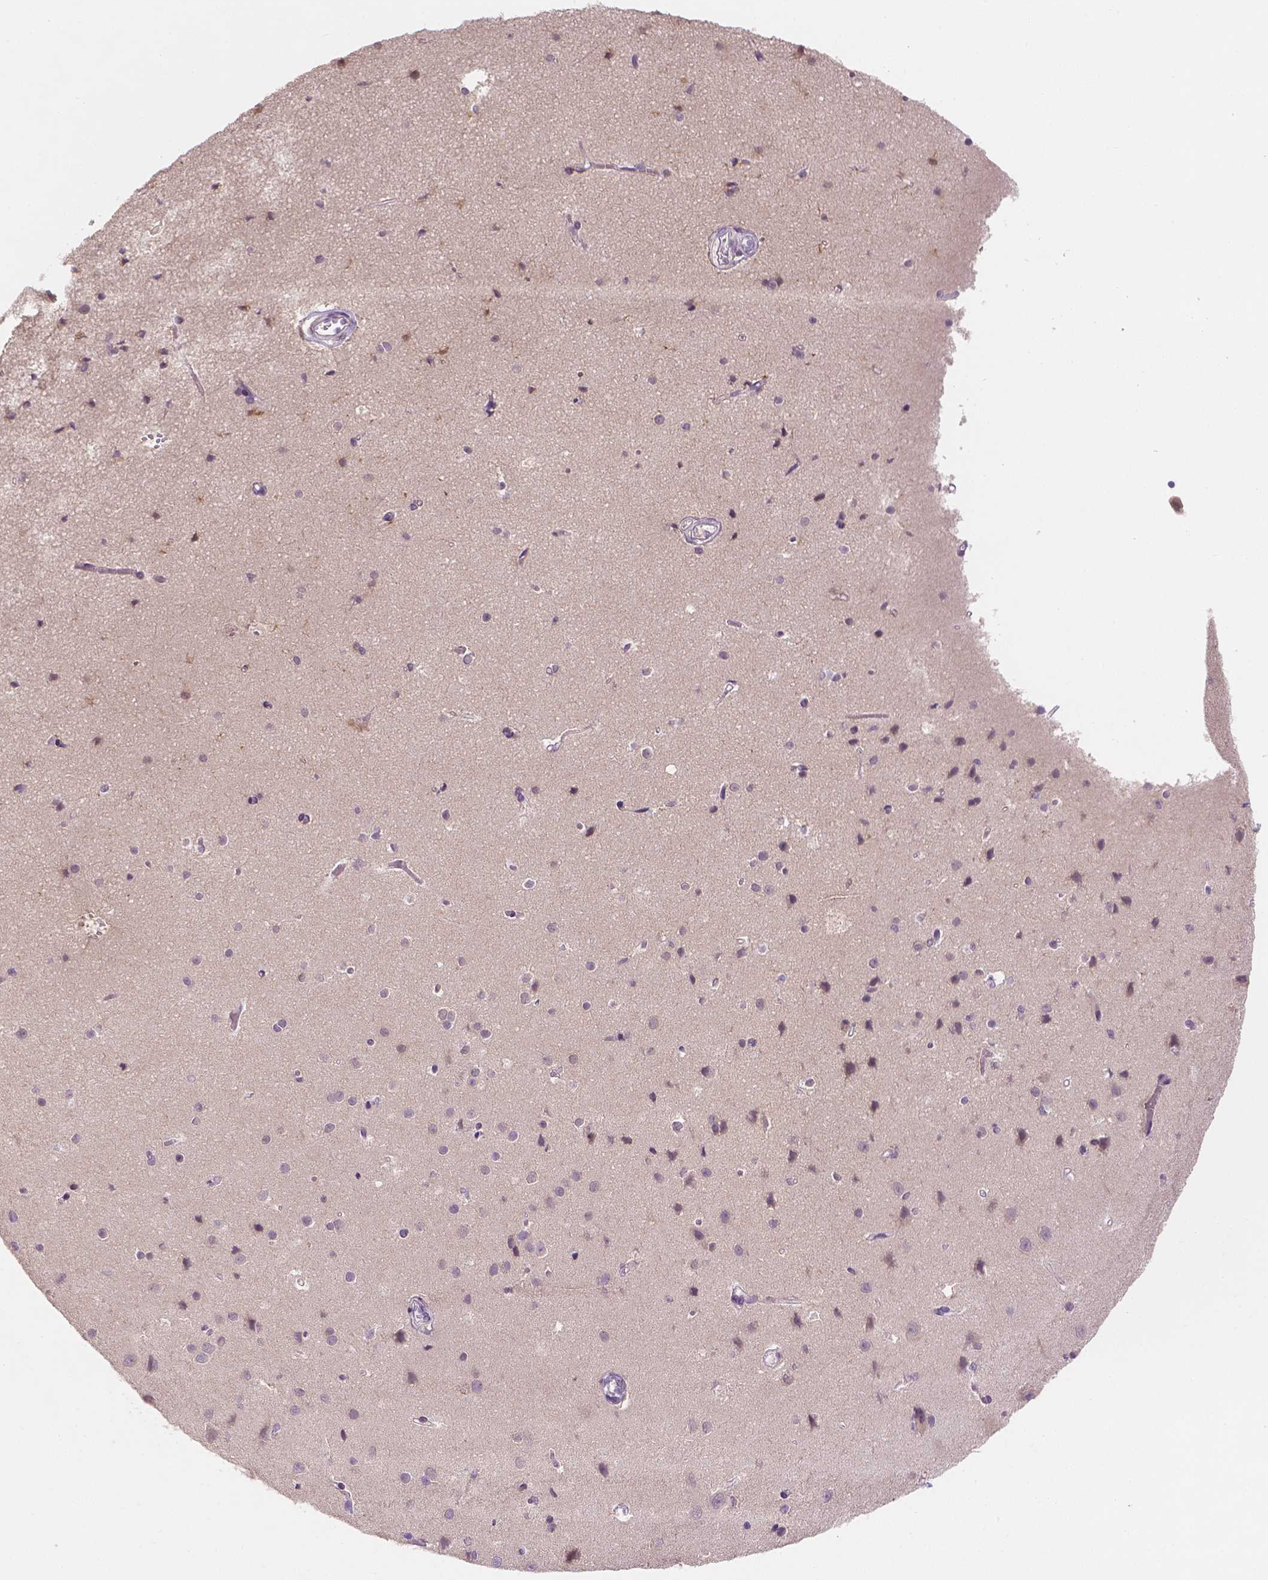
{"staining": {"intensity": "negative", "quantity": "none", "location": "none"}, "tissue": "cerebral cortex", "cell_type": "Endothelial cells", "image_type": "normal", "snomed": [{"axis": "morphology", "description": "Normal tissue, NOS"}, {"axis": "topography", "description": "Cerebral cortex"}], "caption": "Immunohistochemistry (IHC) image of benign cerebral cortex: human cerebral cortex stained with DAB exhibits no significant protein positivity in endothelial cells.", "gene": "FASN", "patient": {"sex": "male", "age": 37}}